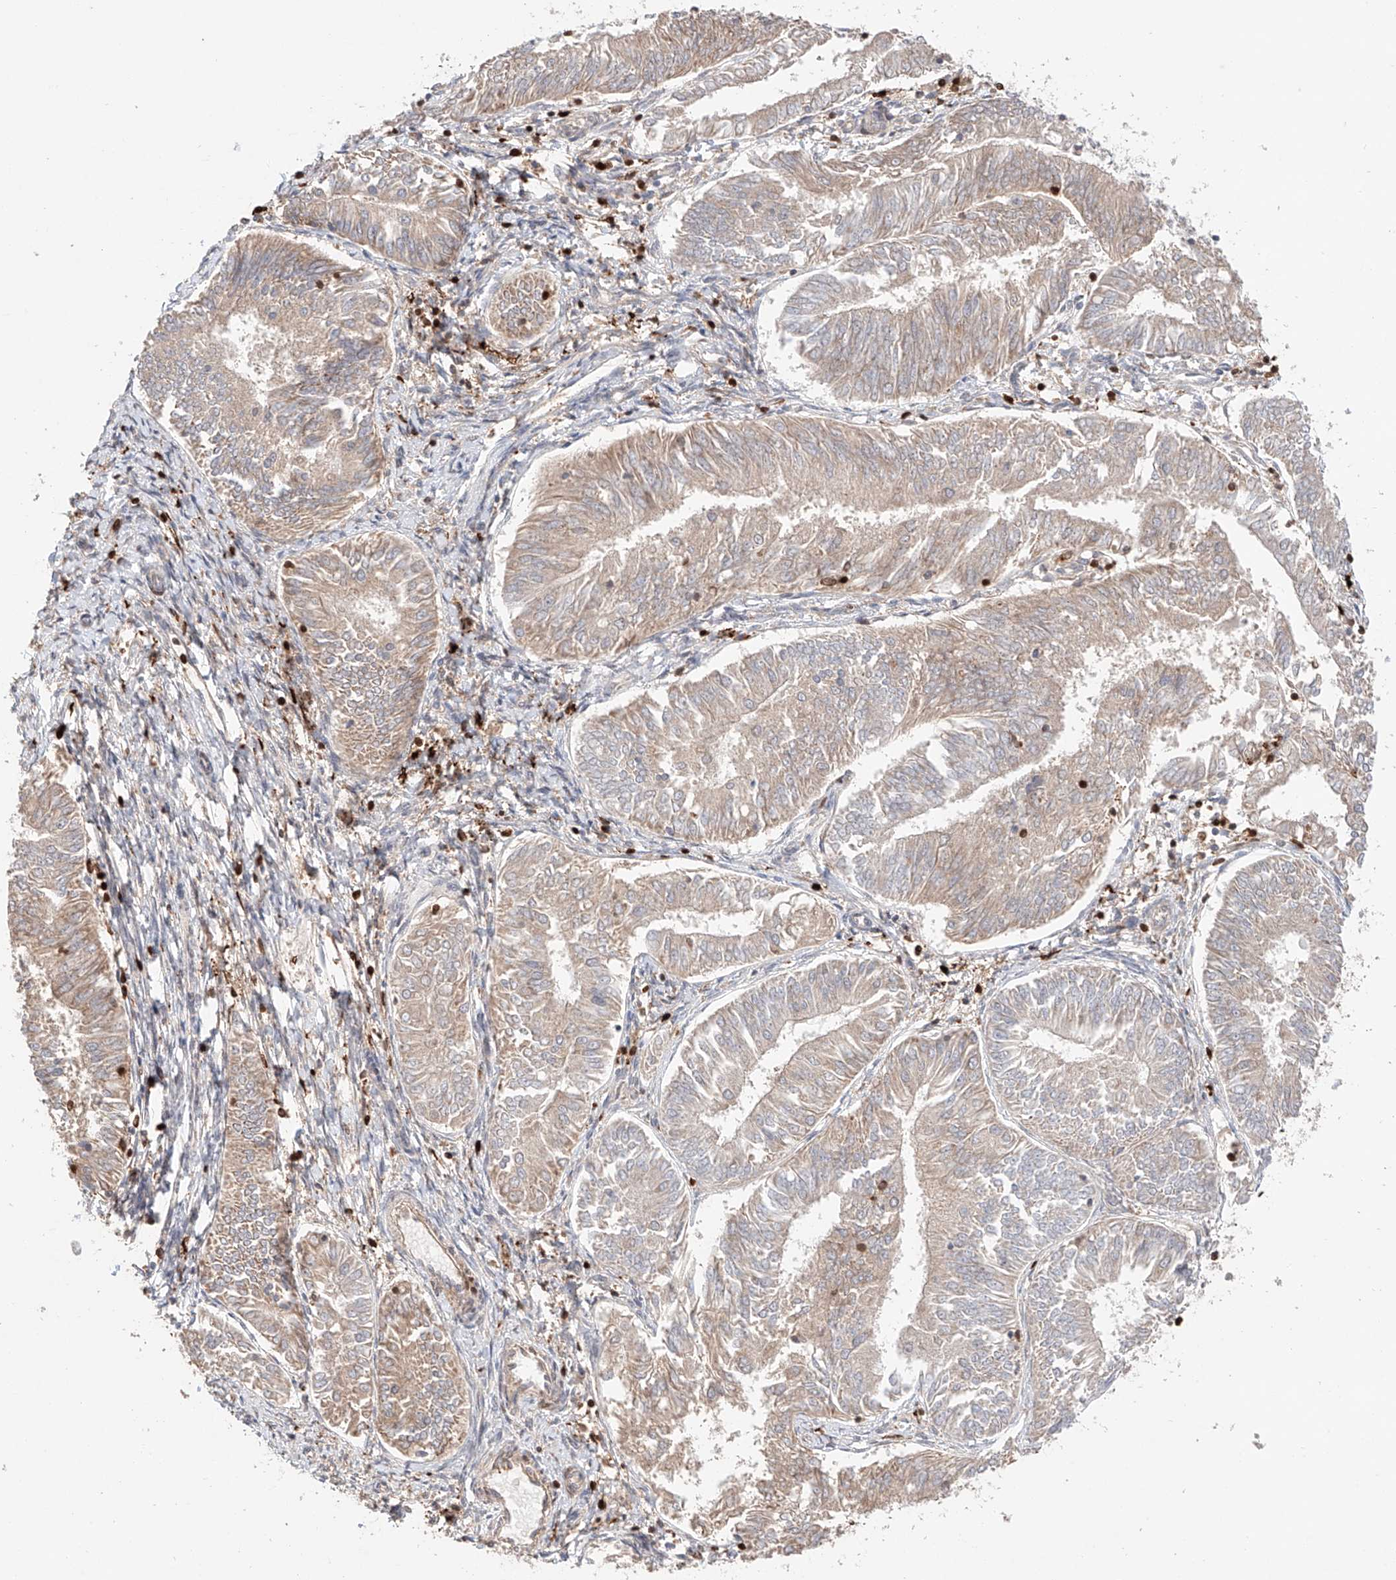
{"staining": {"intensity": "weak", "quantity": "<25%", "location": "cytoplasmic/membranous"}, "tissue": "endometrial cancer", "cell_type": "Tumor cells", "image_type": "cancer", "snomed": [{"axis": "morphology", "description": "Adenocarcinoma, NOS"}, {"axis": "topography", "description": "Endometrium"}], "caption": "Immunohistochemistry (IHC) of human endometrial cancer reveals no positivity in tumor cells. (DAB (3,3'-diaminobenzidine) immunohistochemistry visualized using brightfield microscopy, high magnification).", "gene": "IGSF22", "patient": {"sex": "female", "age": 58}}